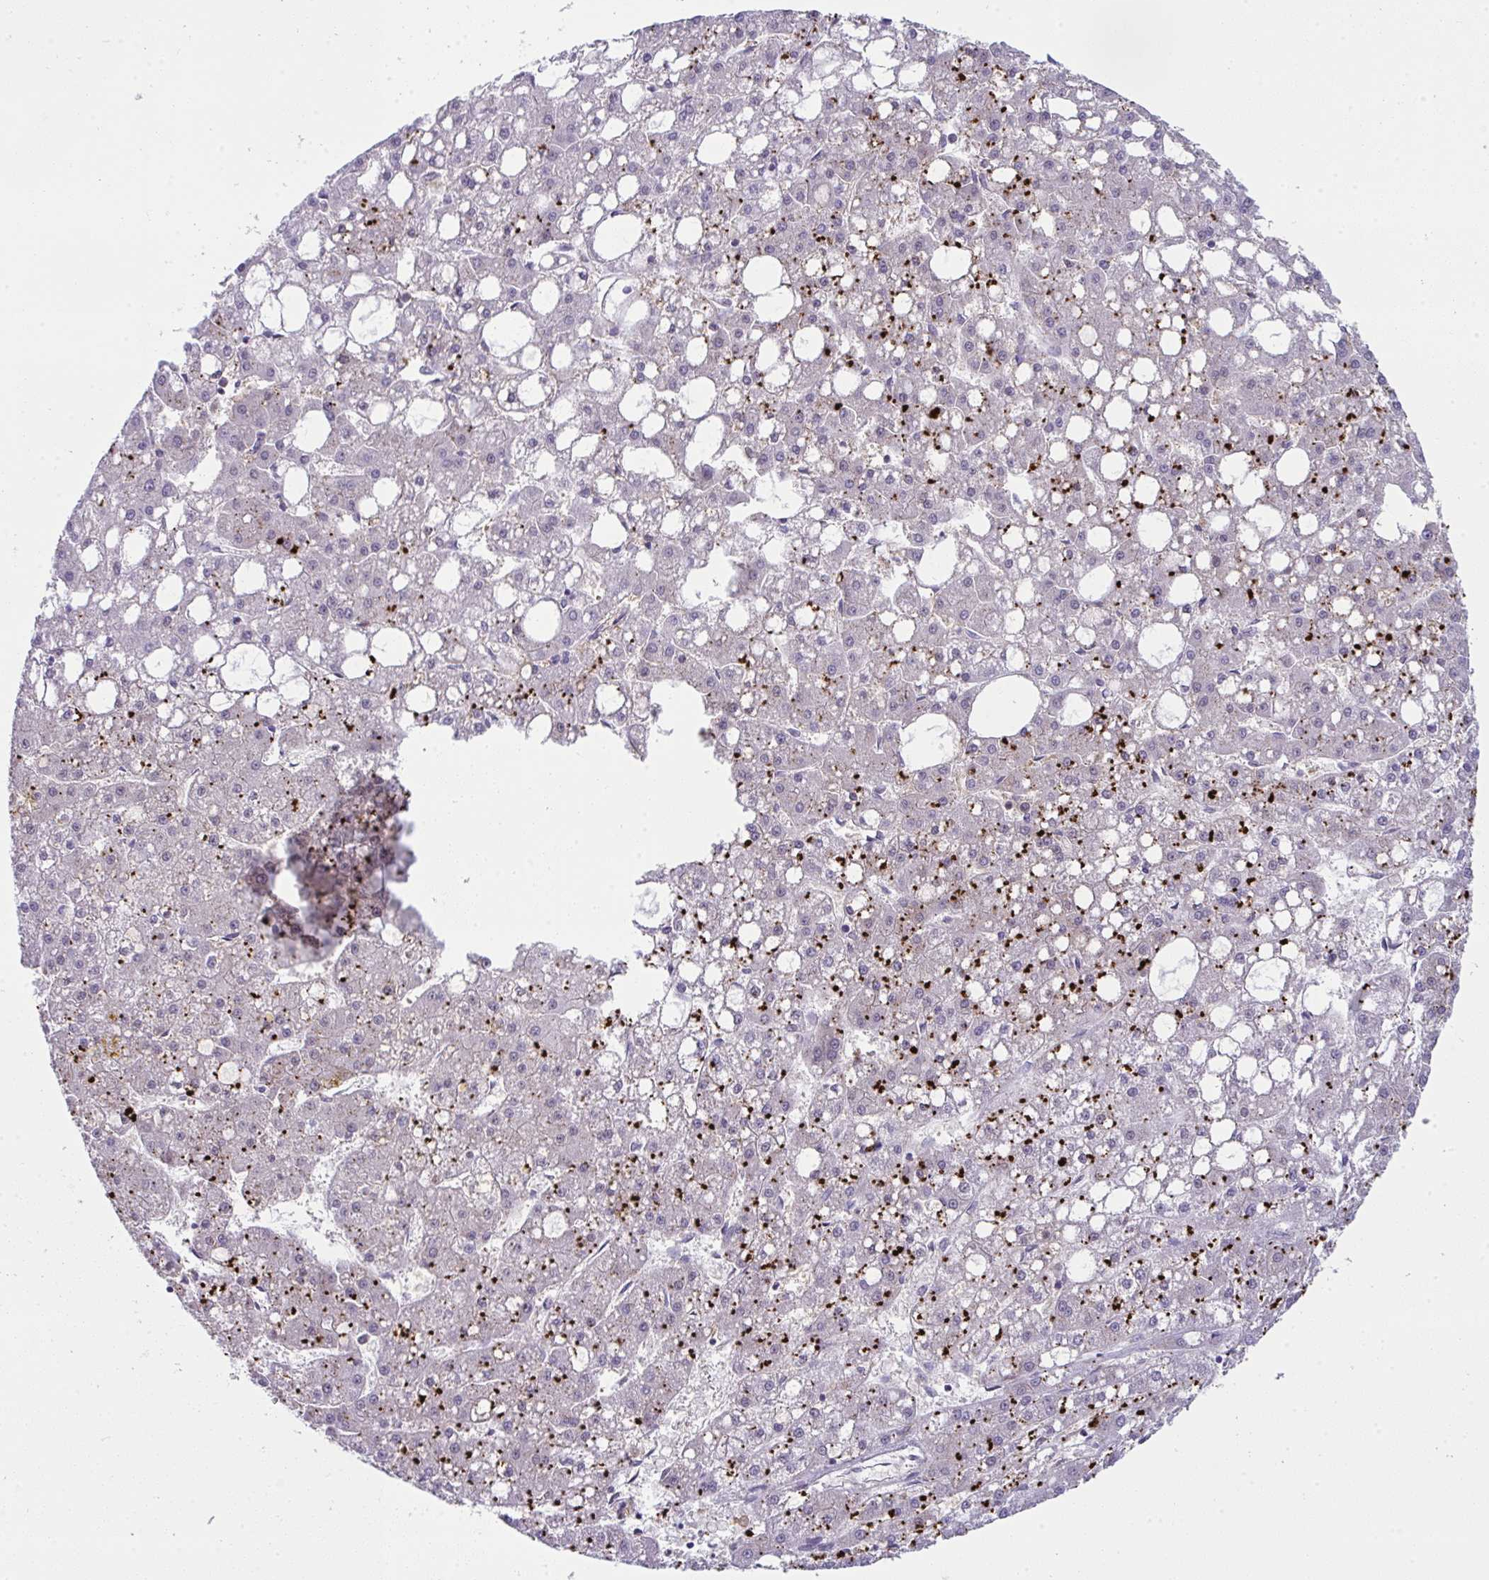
{"staining": {"intensity": "negative", "quantity": "none", "location": "none"}, "tissue": "liver cancer", "cell_type": "Tumor cells", "image_type": "cancer", "snomed": [{"axis": "morphology", "description": "Carcinoma, Hepatocellular, NOS"}, {"axis": "topography", "description": "Liver"}], "caption": "Immunohistochemistry image of neoplastic tissue: liver hepatocellular carcinoma stained with DAB demonstrates no significant protein staining in tumor cells.", "gene": "ALDH16A1", "patient": {"sex": "male", "age": 67}}